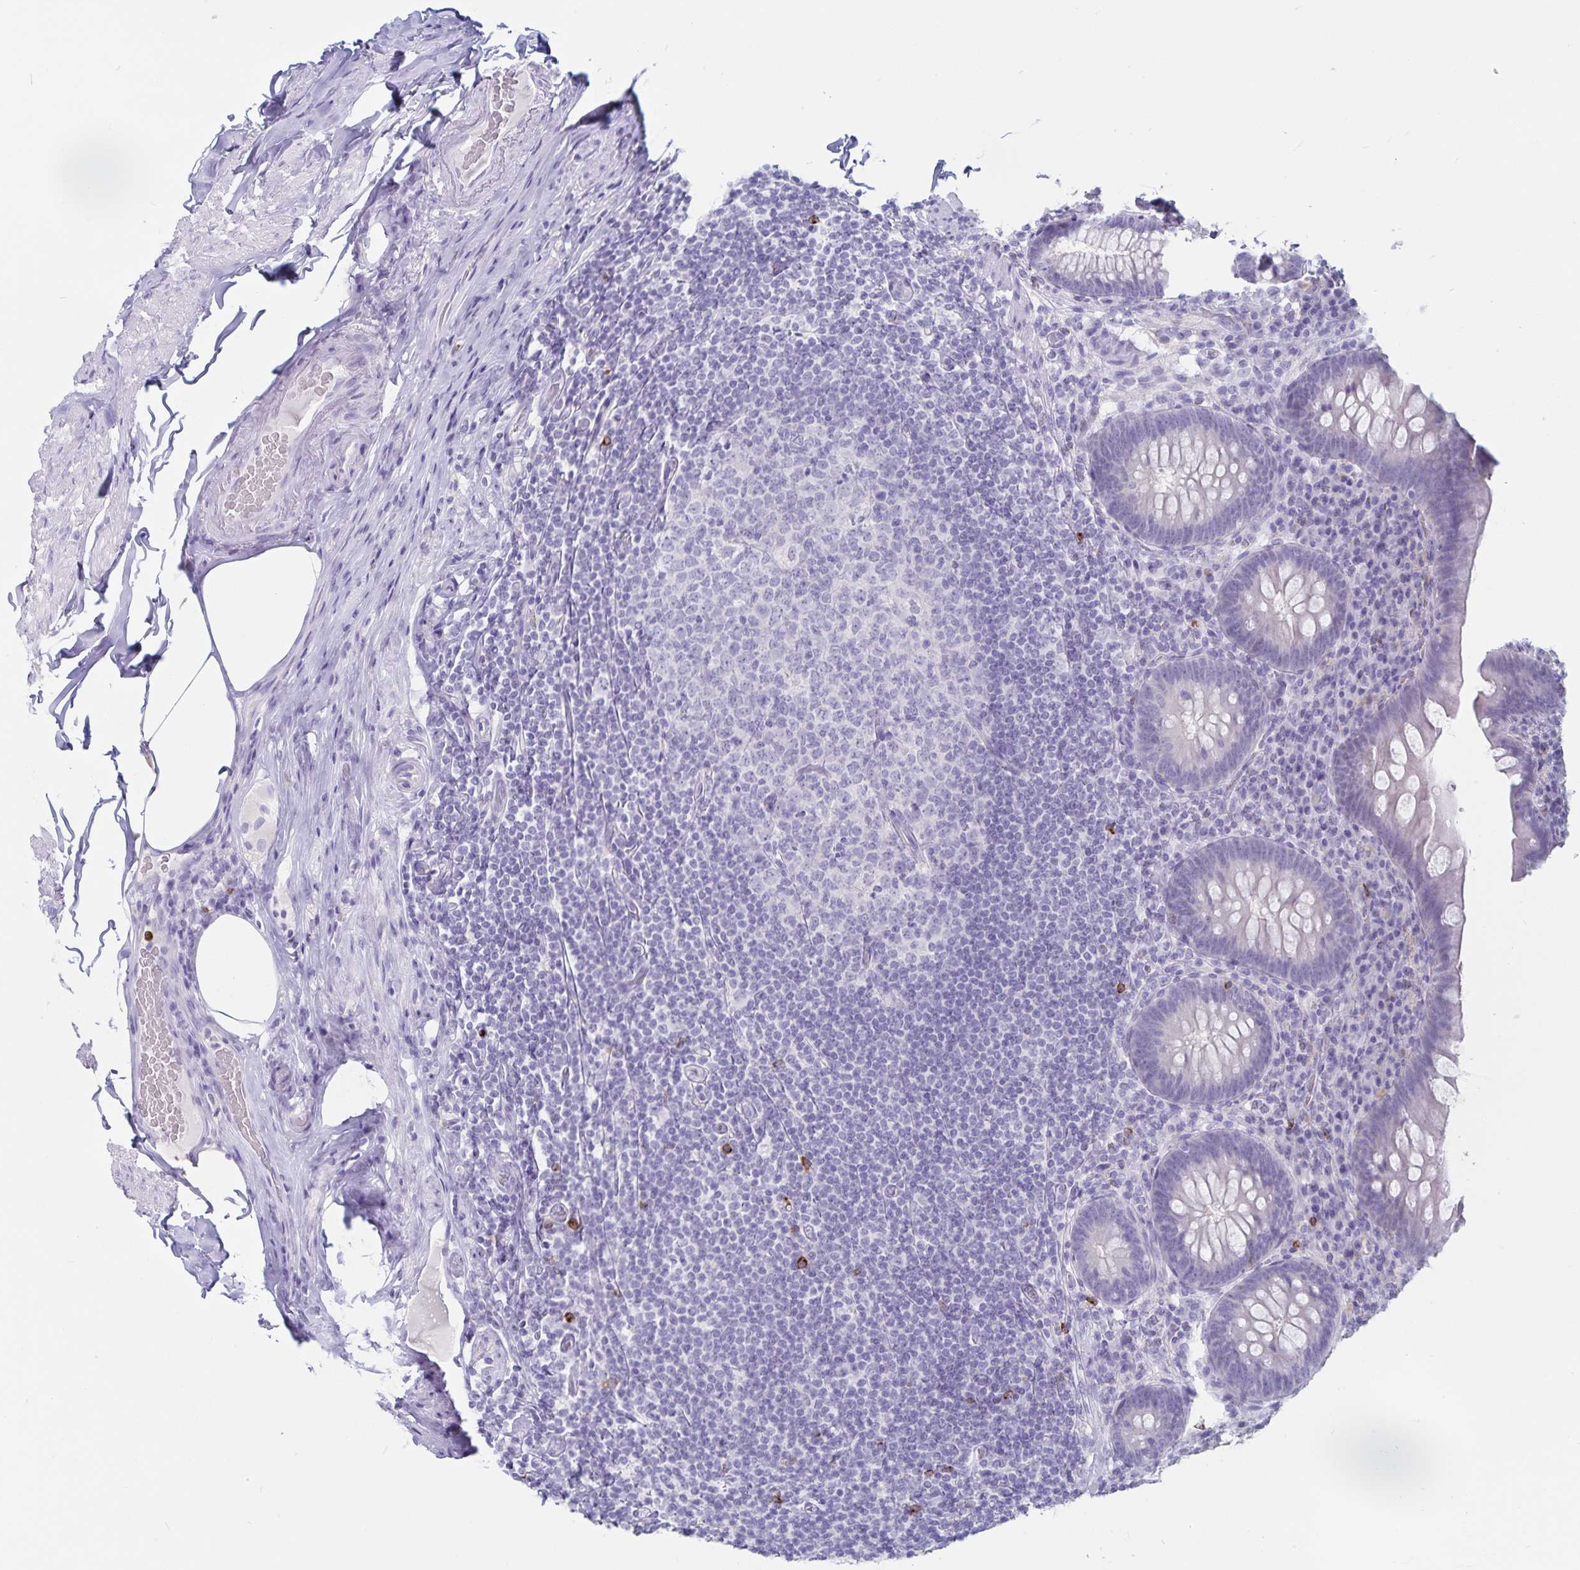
{"staining": {"intensity": "negative", "quantity": "none", "location": "none"}, "tissue": "appendix", "cell_type": "Glandular cells", "image_type": "normal", "snomed": [{"axis": "morphology", "description": "Normal tissue, NOS"}, {"axis": "topography", "description": "Appendix"}], "caption": "DAB (3,3'-diaminobenzidine) immunohistochemical staining of normal appendix demonstrates no significant staining in glandular cells.", "gene": "GNLY", "patient": {"sex": "male", "age": 71}}